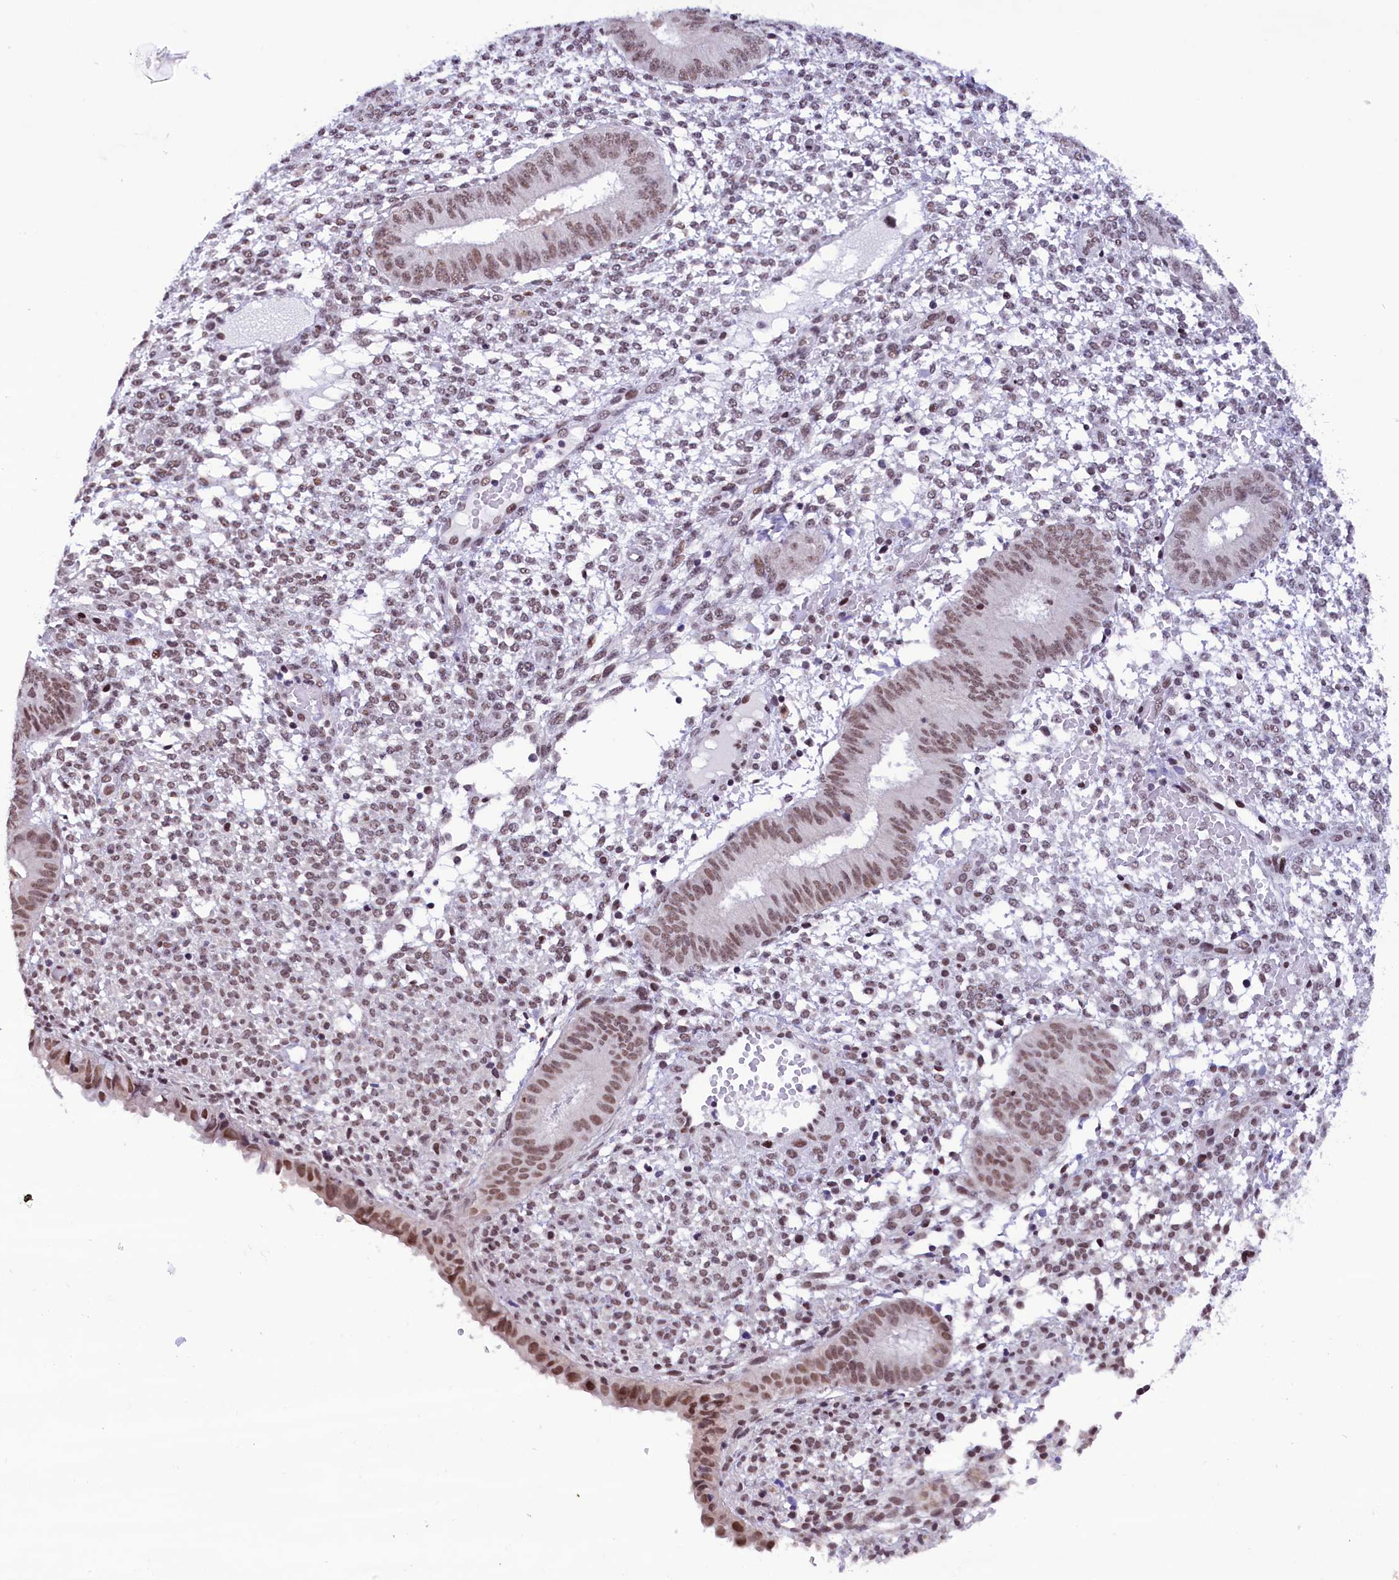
{"staining": {"intensity": "moderate", "quantity": "25%-75%", "location": "nuclear"}, "tissue": "endometrium", "cell_type": "Cells in endometrial stroma", "image_type": "normal", "snomed": [{"axis": "morphology", "description": "Normal tissue, NOS"}, {"axis": "topography", "description": "Endometrium"}], "caption": "High-magnification brightfield microscopy of unremarkable endometrium stained with DAB (brown) and counterstained with hematoxylin (blue). cells in endometrial stroma exhibit moderate nuclear positivity is present in approximately25%-75% of cells. The staining was performed using DAB (3,3'-diaminobenzidine), with brown indicating positive protein expression. Nuclei are stained blue with hematoxylin.", "gene": "CDYL2", "patient": {"sex": "female", "age": 49}}